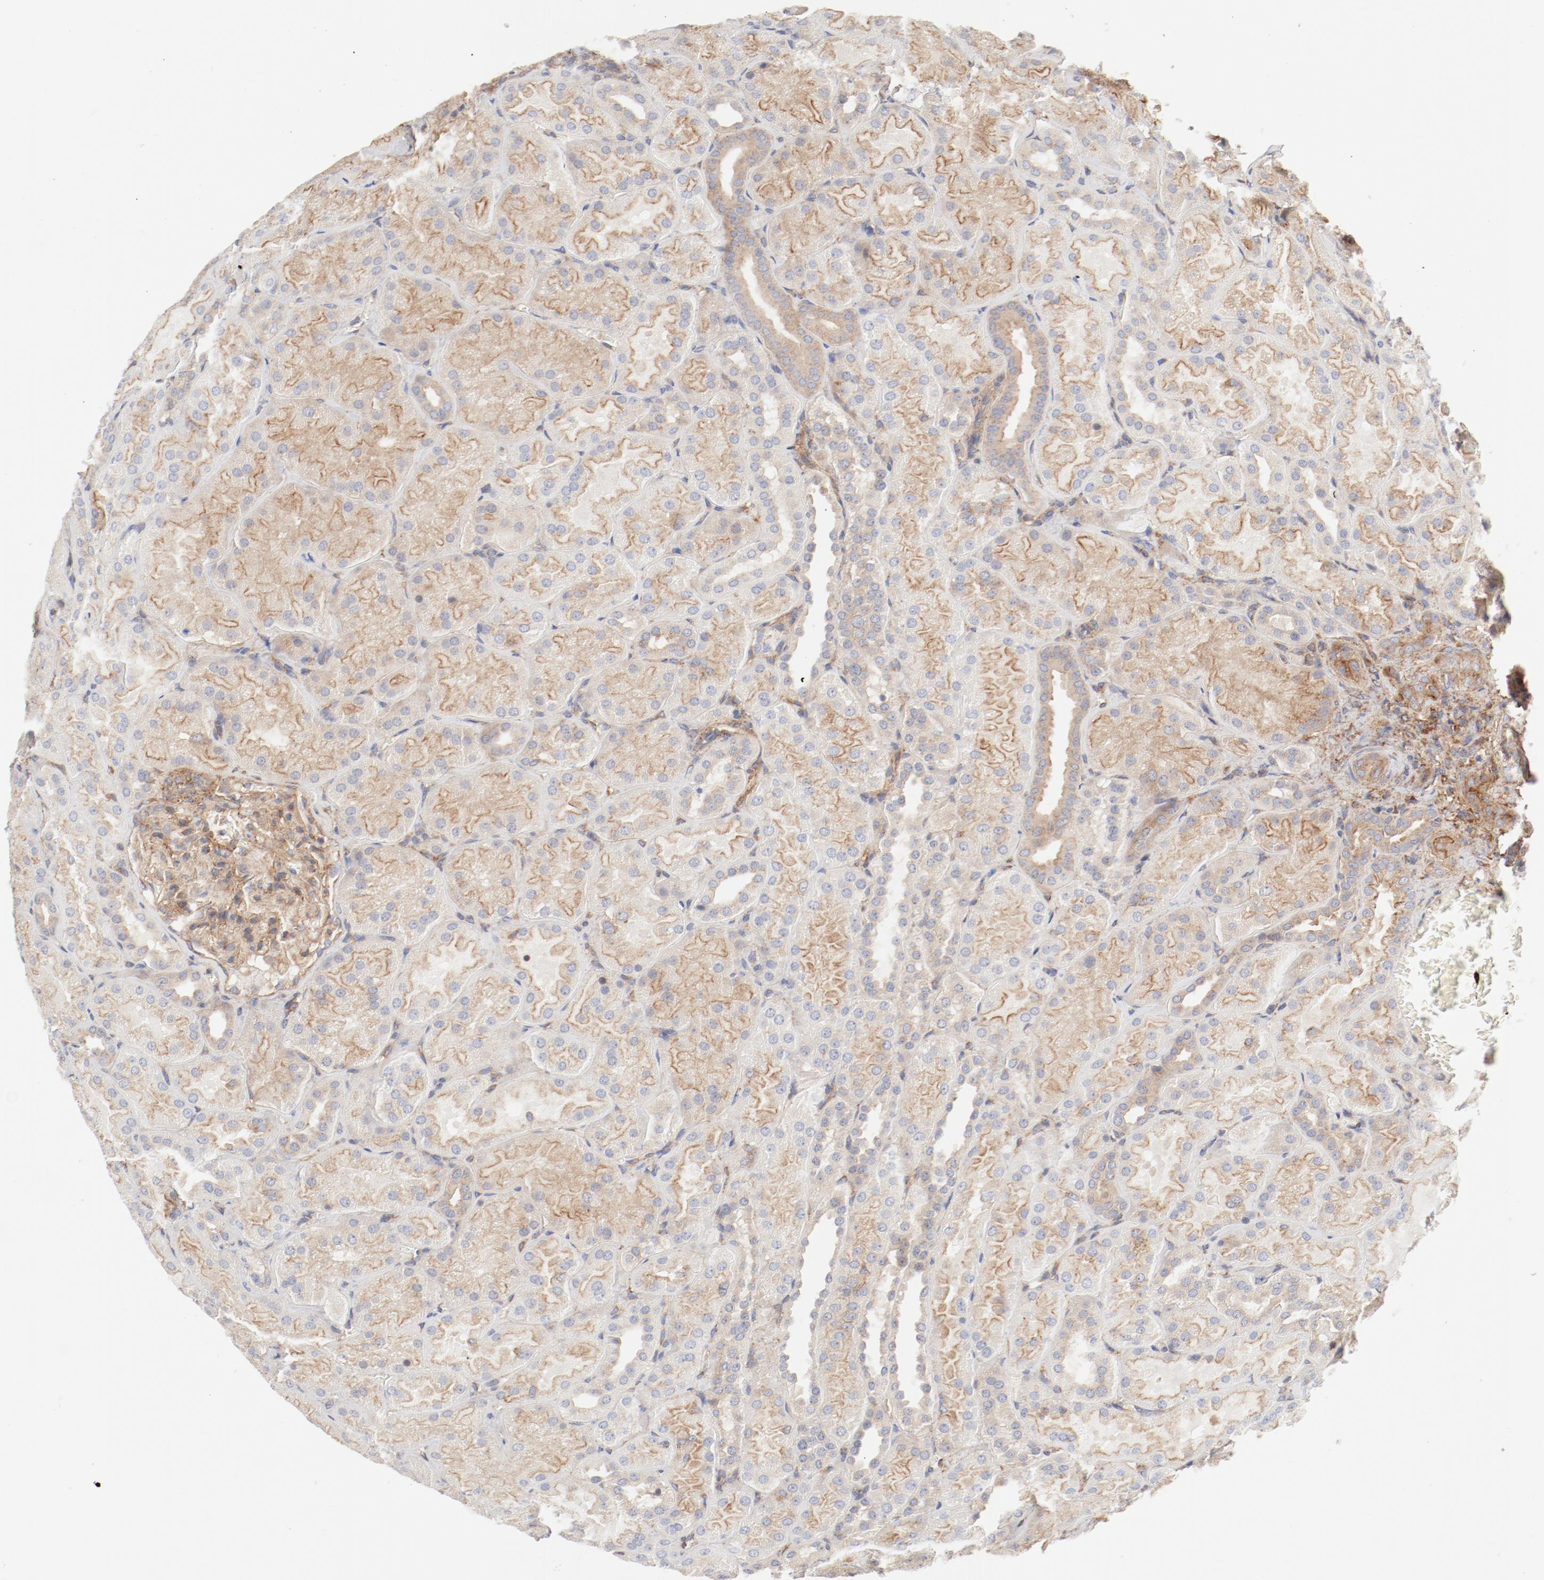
{"staining": {"intensity": "moderate", "quantity": ">75%", "location": "cytoplasmic/membranous"}, "tissue": "kidney", "cell_type": "Cells in glomeruli", "image_type": "normal", "snomed": [{"axis": "morphology", "description": "Normal tissue, NOS"}, {"axis": "topography", "description": "Kidney"}], "caption": "Human kidney stained with a brown dye exhibits moderate cytoplasmic/membranous positive expression in approximately >75% of cells in glomeruli.", "gene": "AP2A1", "patient": {"sex": "male", "age": 28}}